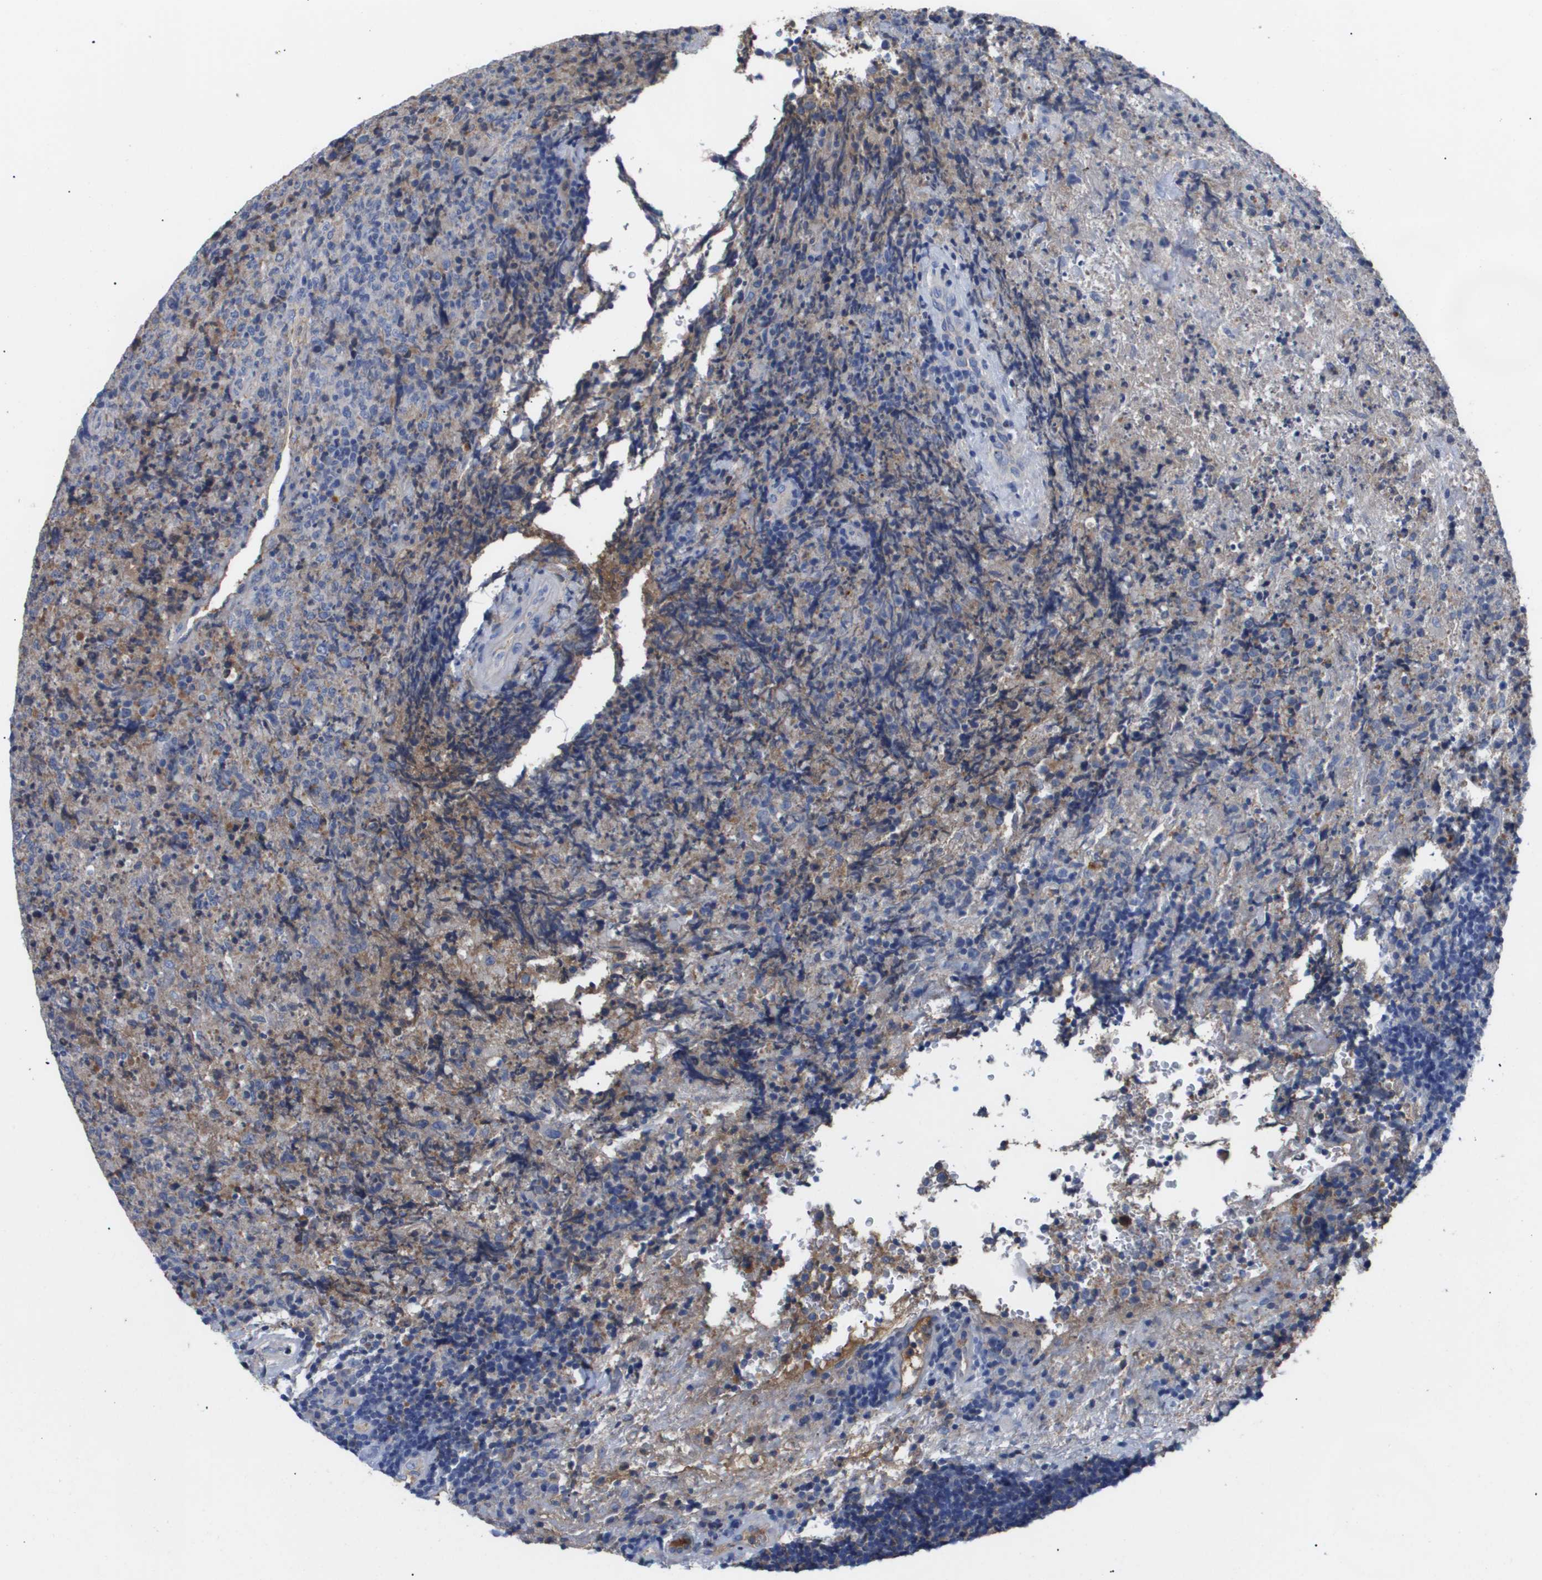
{"staining": {"intensity": "negative", "quantity": "none", "location": "none"}, "tissue": "lymphoma", "cell_type": "Tumor cells", "image_type": "cancer", "snomed": [{"axis": "morphology", "description": "Malignant lymphoma, non-Hodgkin's type, High grade"}, {"axis": "topography", "description": "Tonsil"}], "caption": "An IHC image of high-grade malignant lymphoma, non-Hodgkin's type is shown. There is no staining in tumor cells of high-grade malignant lymphoma, non-Hodgkin's type.", "gene": "SERPINA6", "patient": {"sex": "female", "age": 36}}